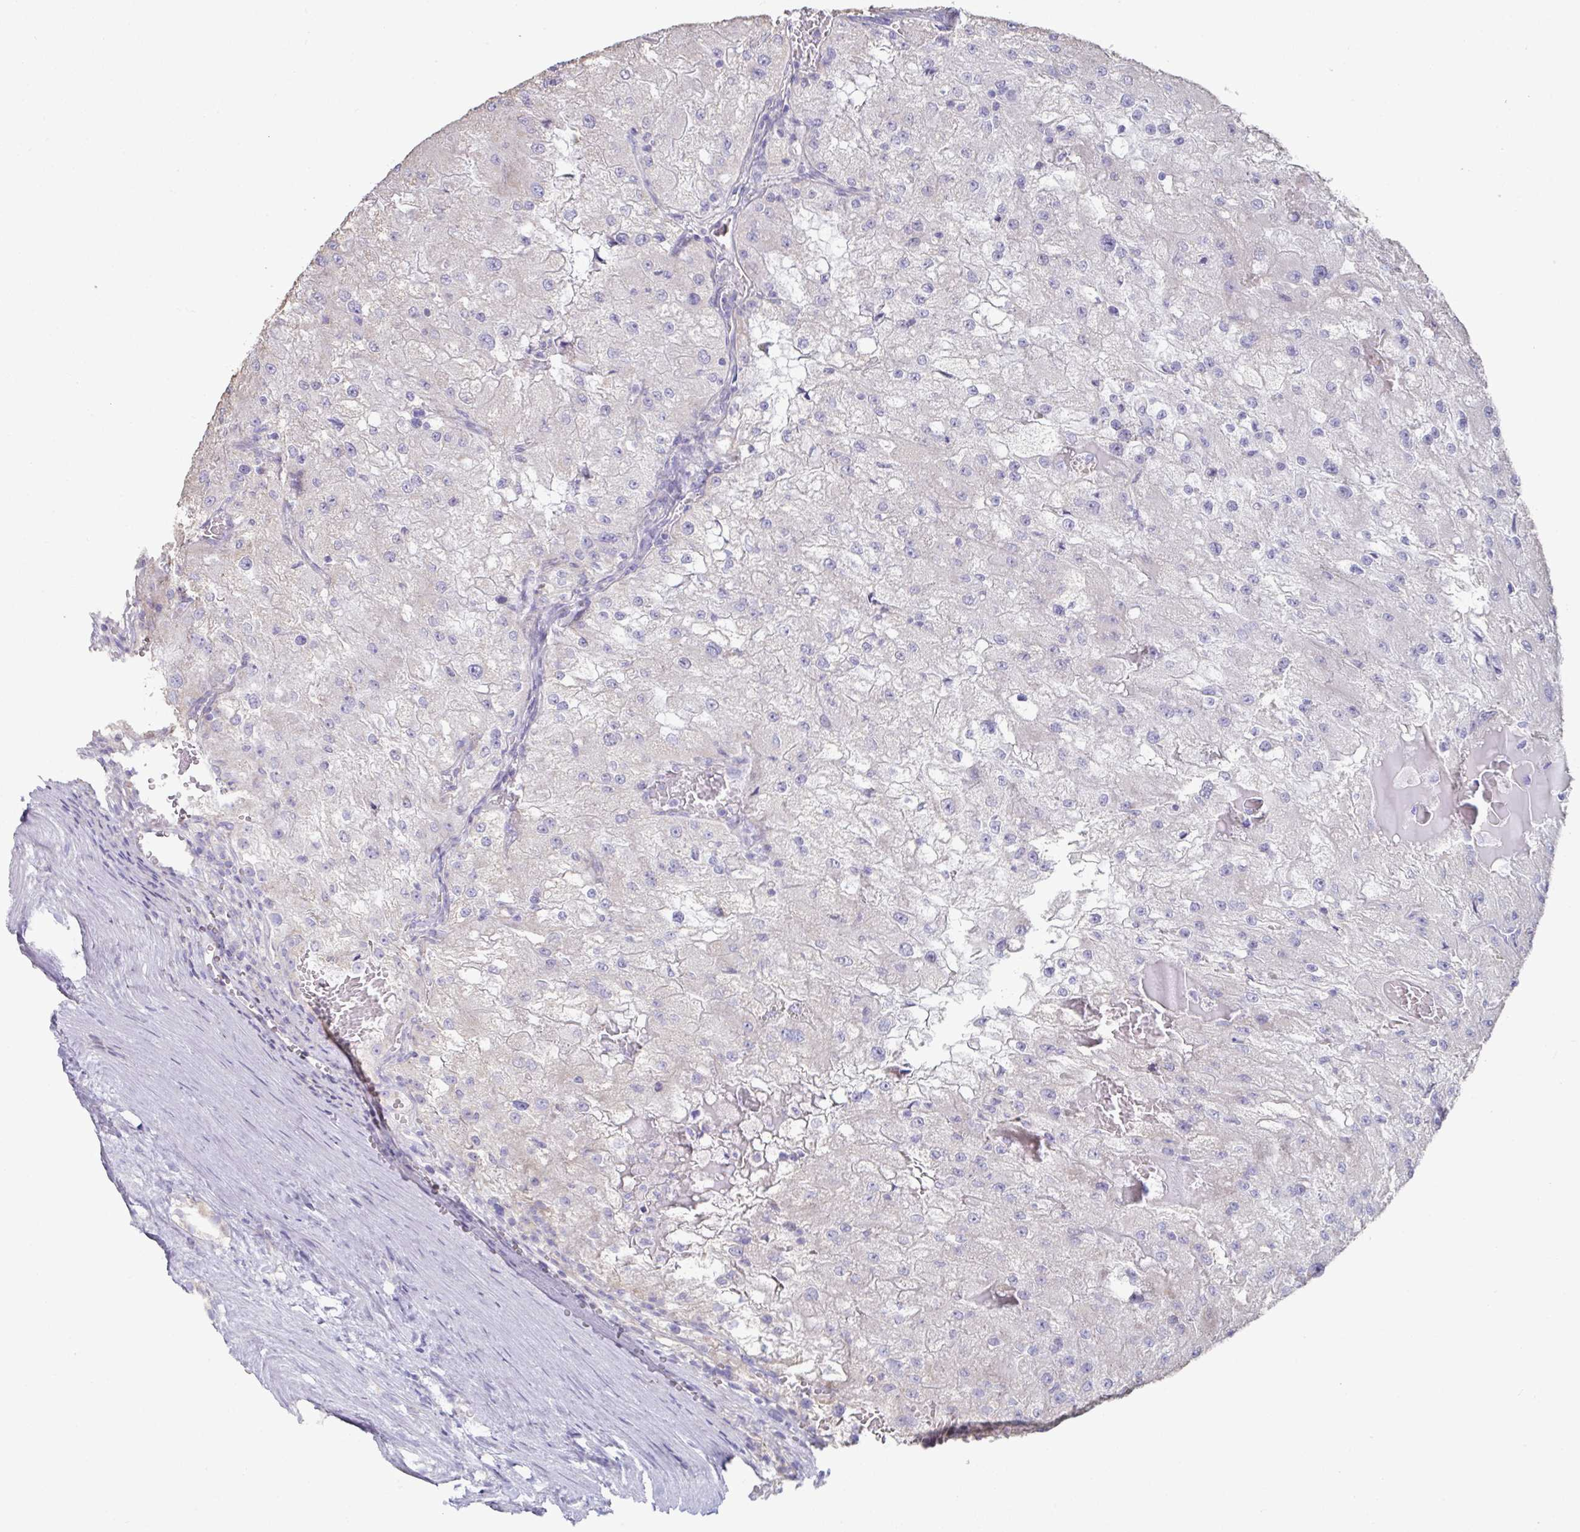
{"staining": {"intensity": "negative", "quantity": "none", "location": "none"}, "tissue": "renal cancer", "cell_type": "Tumor cells", "image_type": "cancer", "snomed": [{"axis": "morphology", "description": "Adenocarcinoma, NOS"}, {"axis": "topography", "description": "Kidney"}], "caption": "High power microscopy histopathology image of an IHC image of renal cancer (adenocarcinoma), revealing no significant staining in tumor cells.", "gene": "DOK7", "patient": {"sex": "female", "age": 74}}